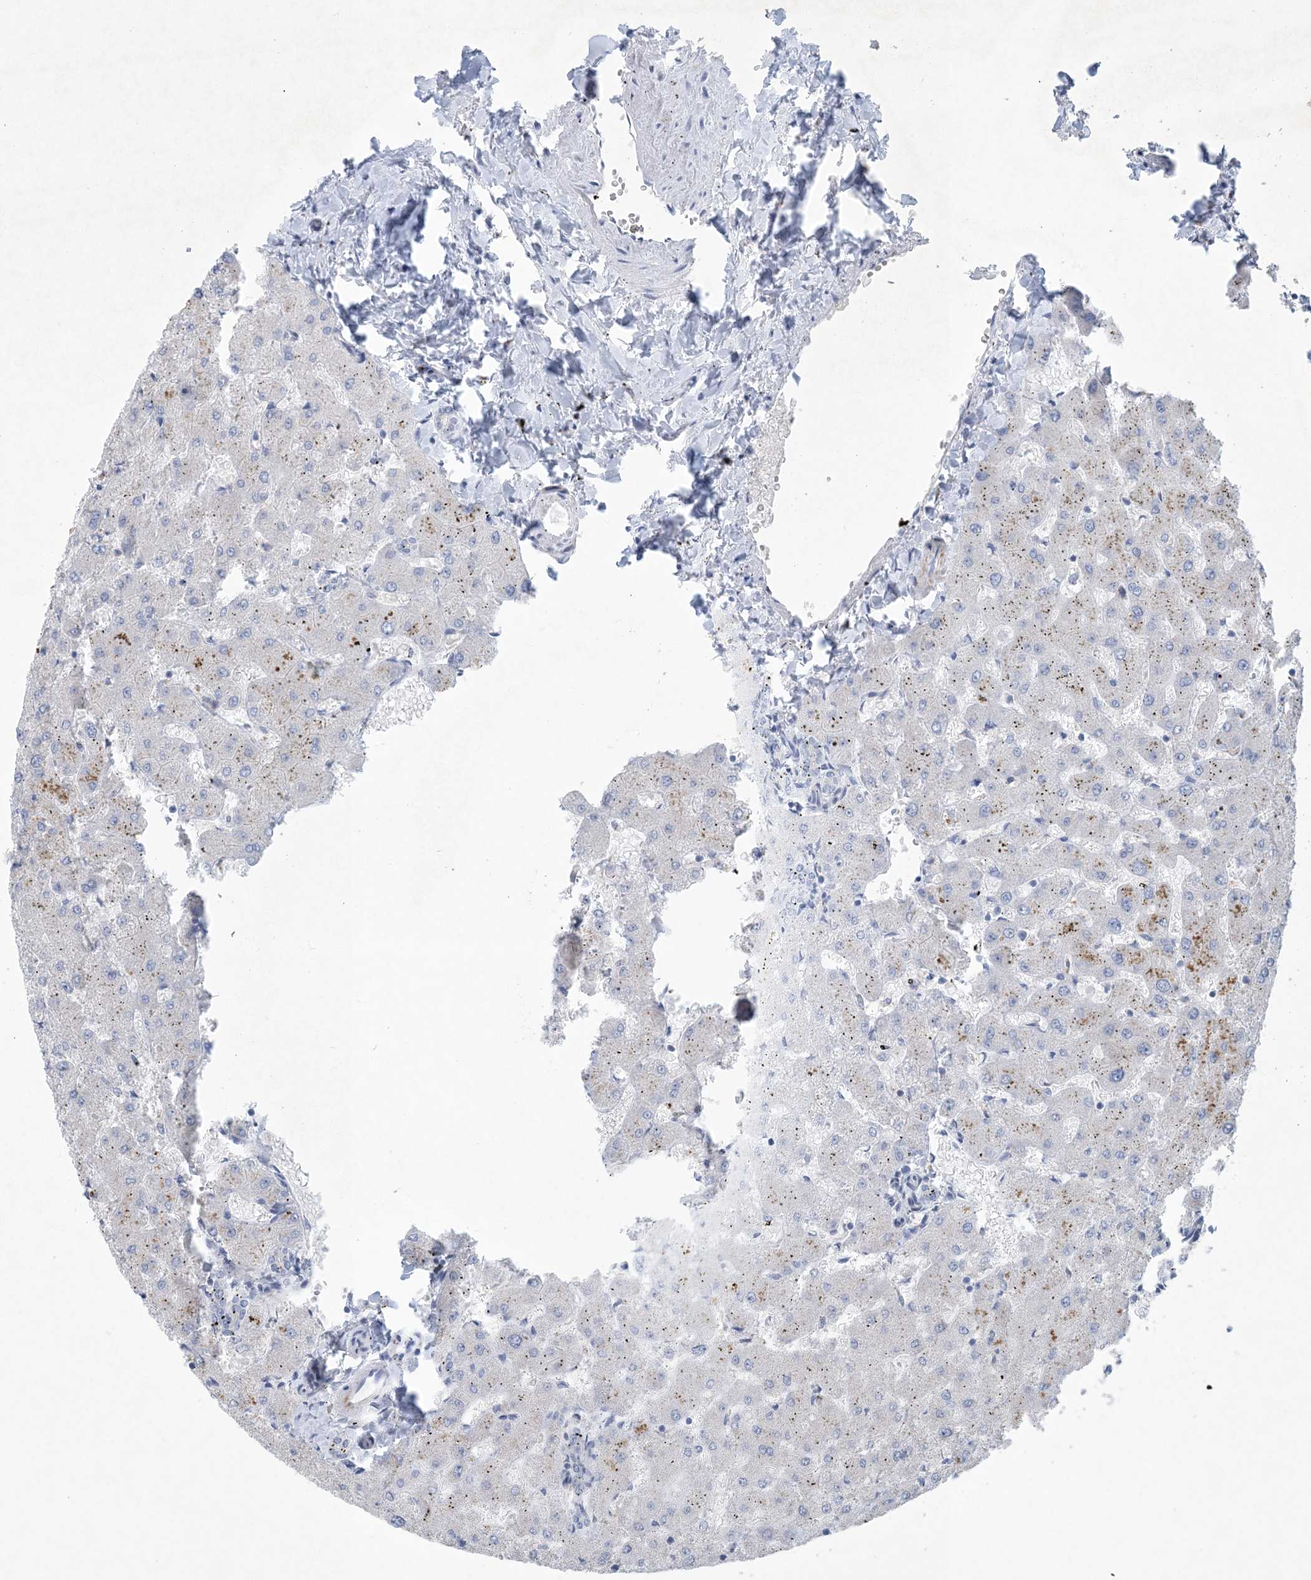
{"staining": {"intensity": "negative", "quantity": "none", "location": "none"}, "tissue": "liver", "cell_type": "Cholangiocytes", "image_type": "normal", "snomed": [{"axis": "morphology", "description": "Normal tissue, NOS"}, {"axis": "topography", "description": "Liver"}], "caption": "A high-resolution histopathology image shows immunohistochemistry staining of unremarkable liver, which demonstrates no significant positivity in cholangiocytes. (DAB immunohistochemistry (IHC) with hematoxylin counter stain).", "gene": "GABRG1", "patient": {"sex": "female", "age": 63}}